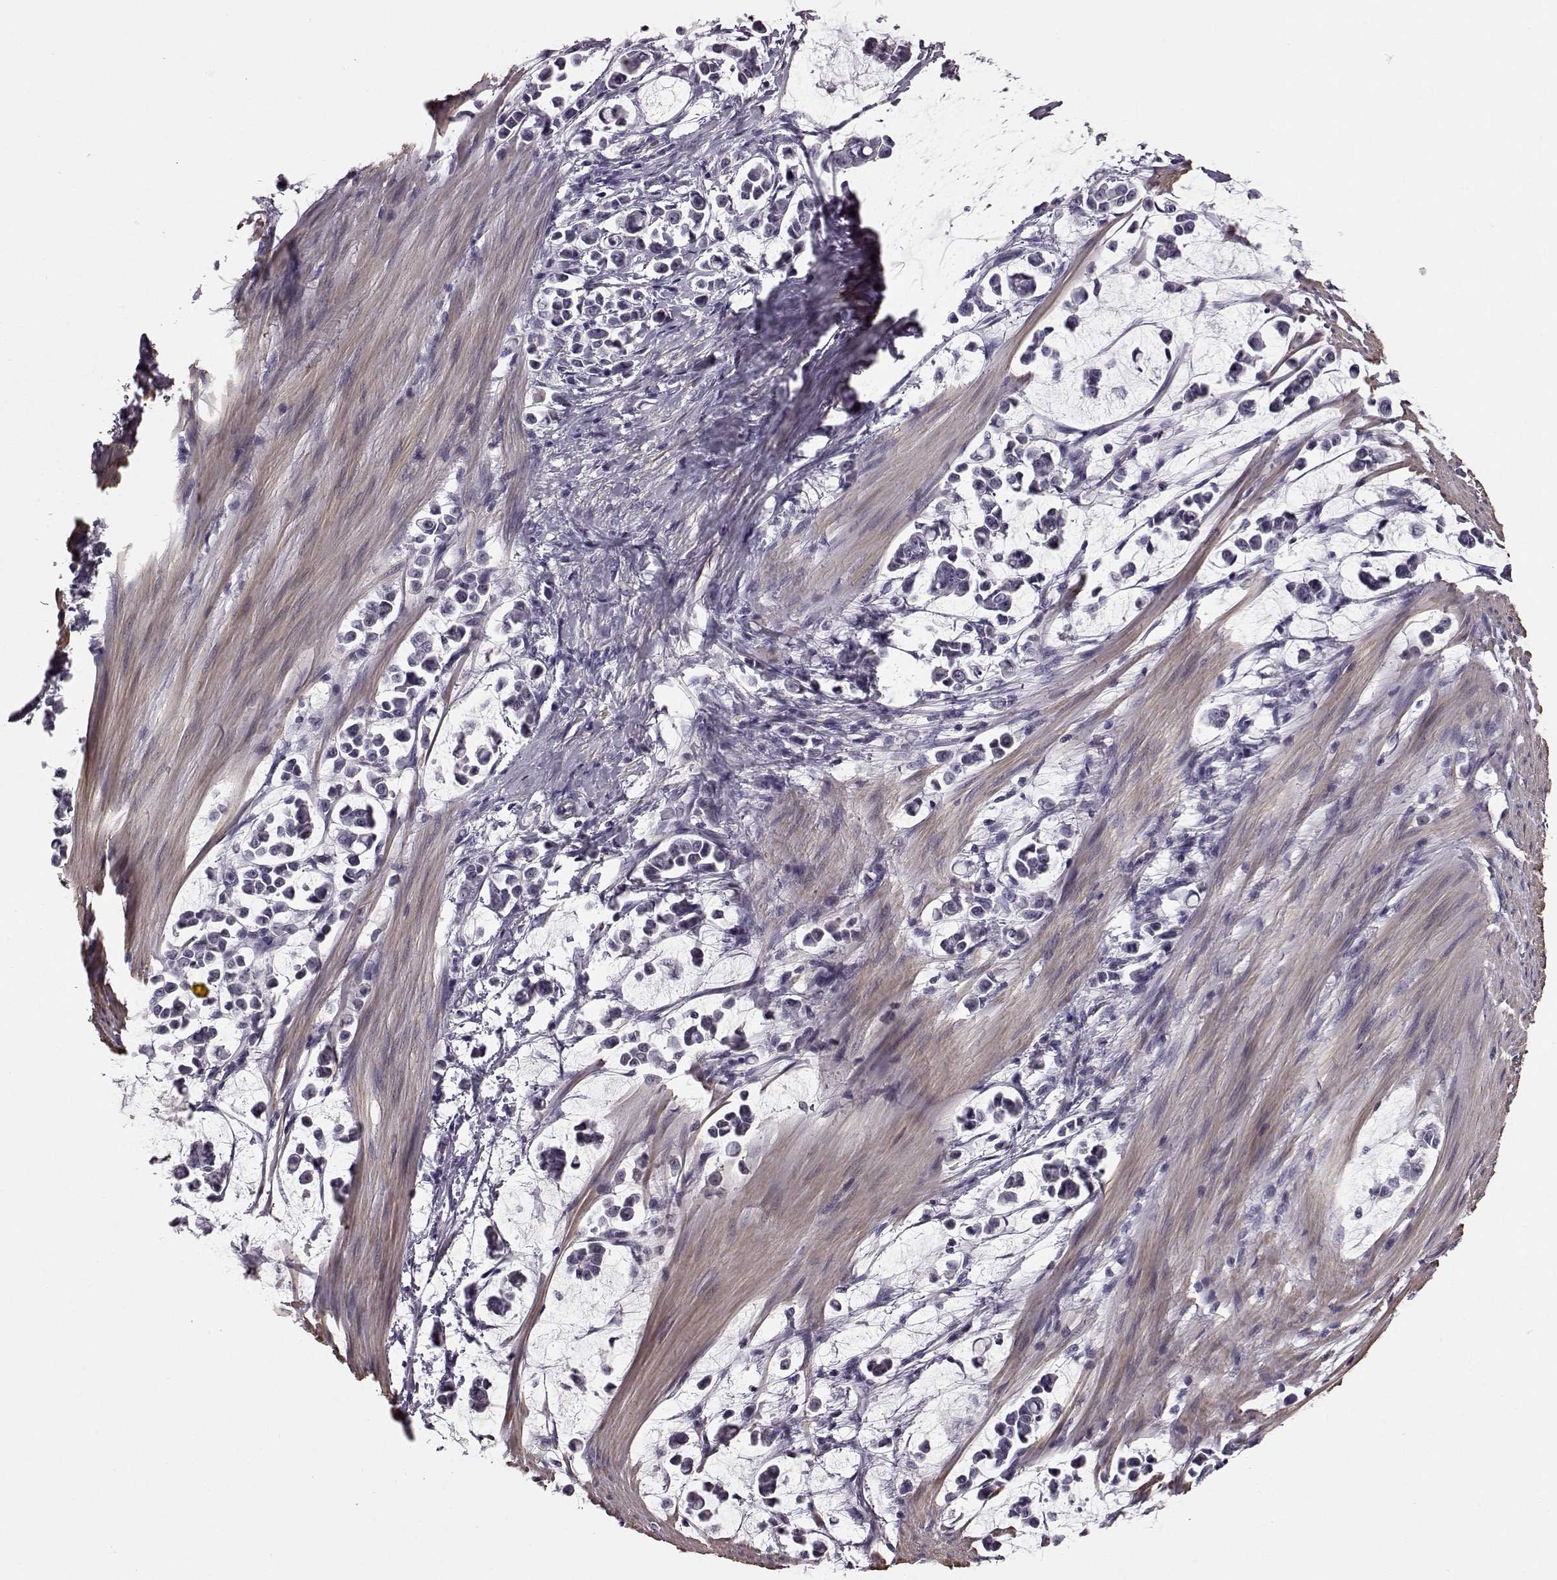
{"staining": {"intensity": "negative", "quantity": "none", "location": "none"}, "tissue": "stomach cancer", "cell_type": "Tumor cells", "image_type": "cancer", "snomed": [{"axis": "morphology", "description": "Adenocarcinoma, NOS"}, {"axis": "topography", "description": "Stomach"}], "caption": "Stomach cancer was stained to show a protein in brown. There is no significant positivity in tumor cells.", "gene": "SLCO3A1", "patient": {"sex": "male", "age": 82}}